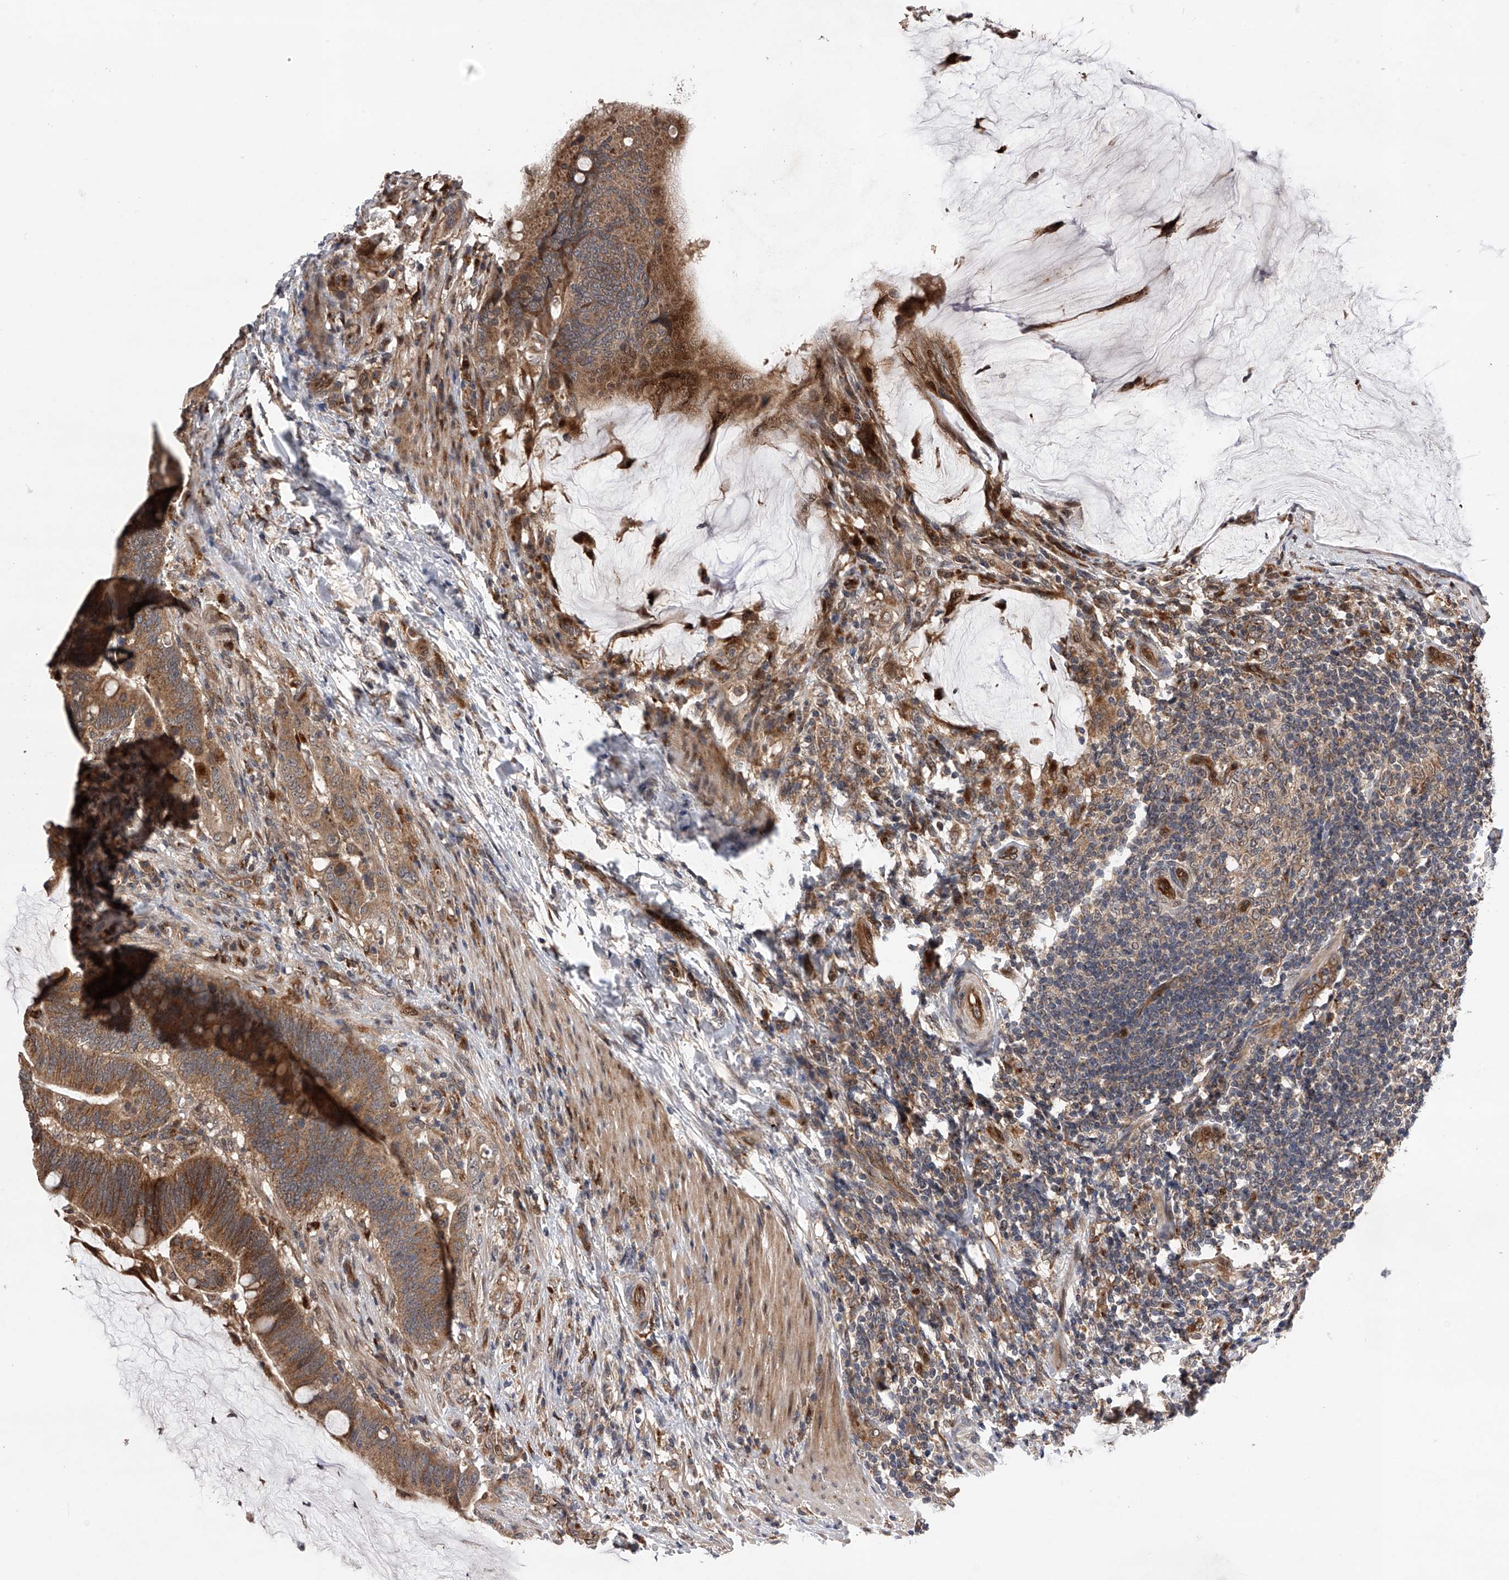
{"staining": {"intensity": "moderate", "quantity": ">75%", "location": "cytoplasmic/membranous"}, "tissue": "colorectal cancer", "cell_type": "Tumor cells", "image_type": "cancer", "snomed": [{"axis": "morphology", "description": "Adenocarcinoma, NOS"}, {"axis": "topography", "description": "Colon"}], "caption": "Immunohistochemistry of human adenocarcinoma (colorectal) displays medium levels of moderate cytoplasmic/membranous positivity in about >75% of tumor cells.", "gene": "MAP3K11", "patient": {"sex": "female", "age": 66}}